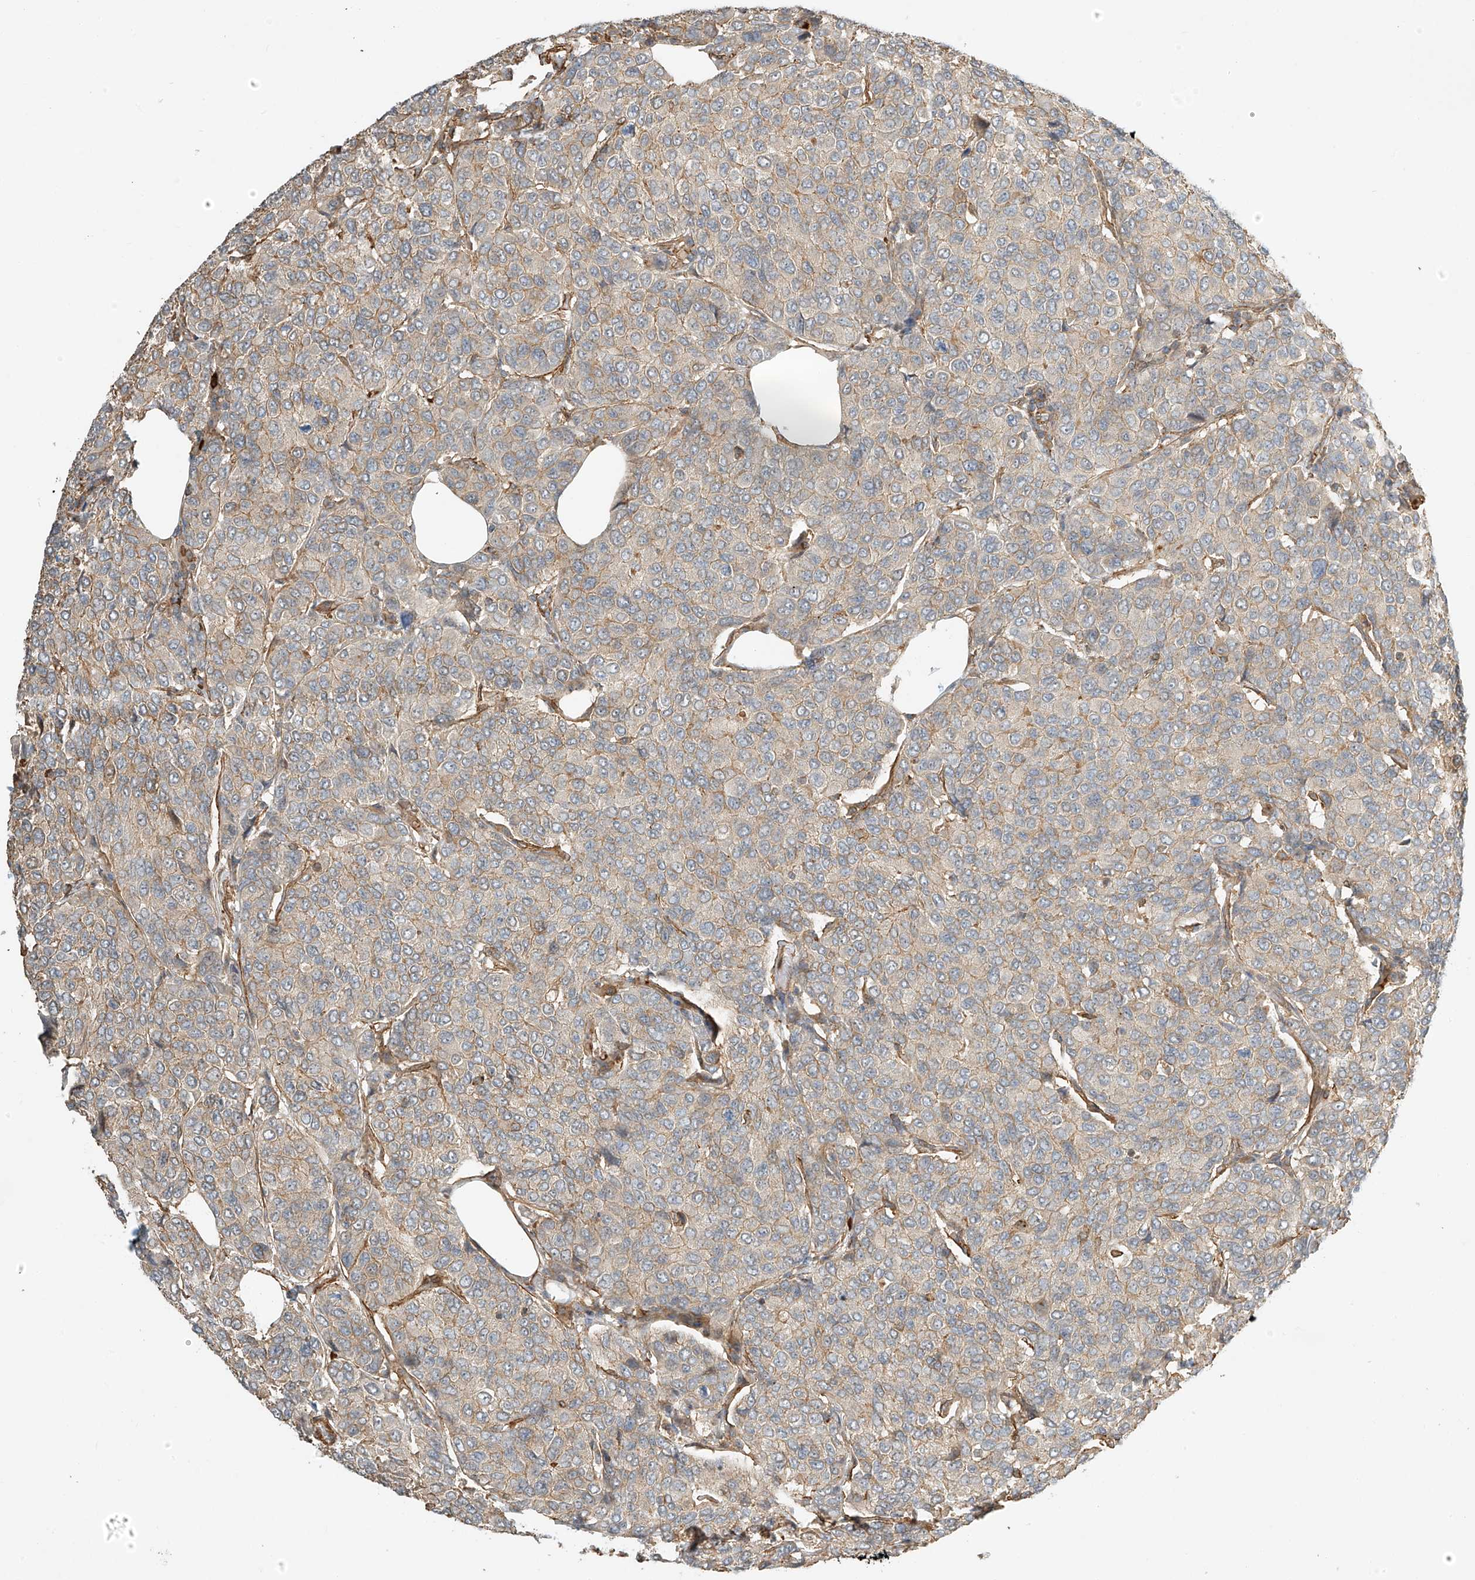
{"staining": {"intensity": "weak", "quantity": "25%-75%", "location": "cytoplasmic/membranous"}, "tissue": "breast cancer", "cell_type": "Tumor cells", "image_type": "cancer", "snomed": [{"axis": "morphology", "description": "Duct carcinoma"}, {"axis": "topography", "description": "Breast"}], "caption": "DAB immunohistochemical staining of human breast cancer (infiltrating ductal carcinoma) reveals weak cytoplasmic/membranous protein positivity in about 25%-75% of tumor cells. Immunohistochemistry (ihc) stains the protein in brown and the nuclei are stained blue.", "gene": "CSMD3", "patient": {"sex": "female", "age": 55}}